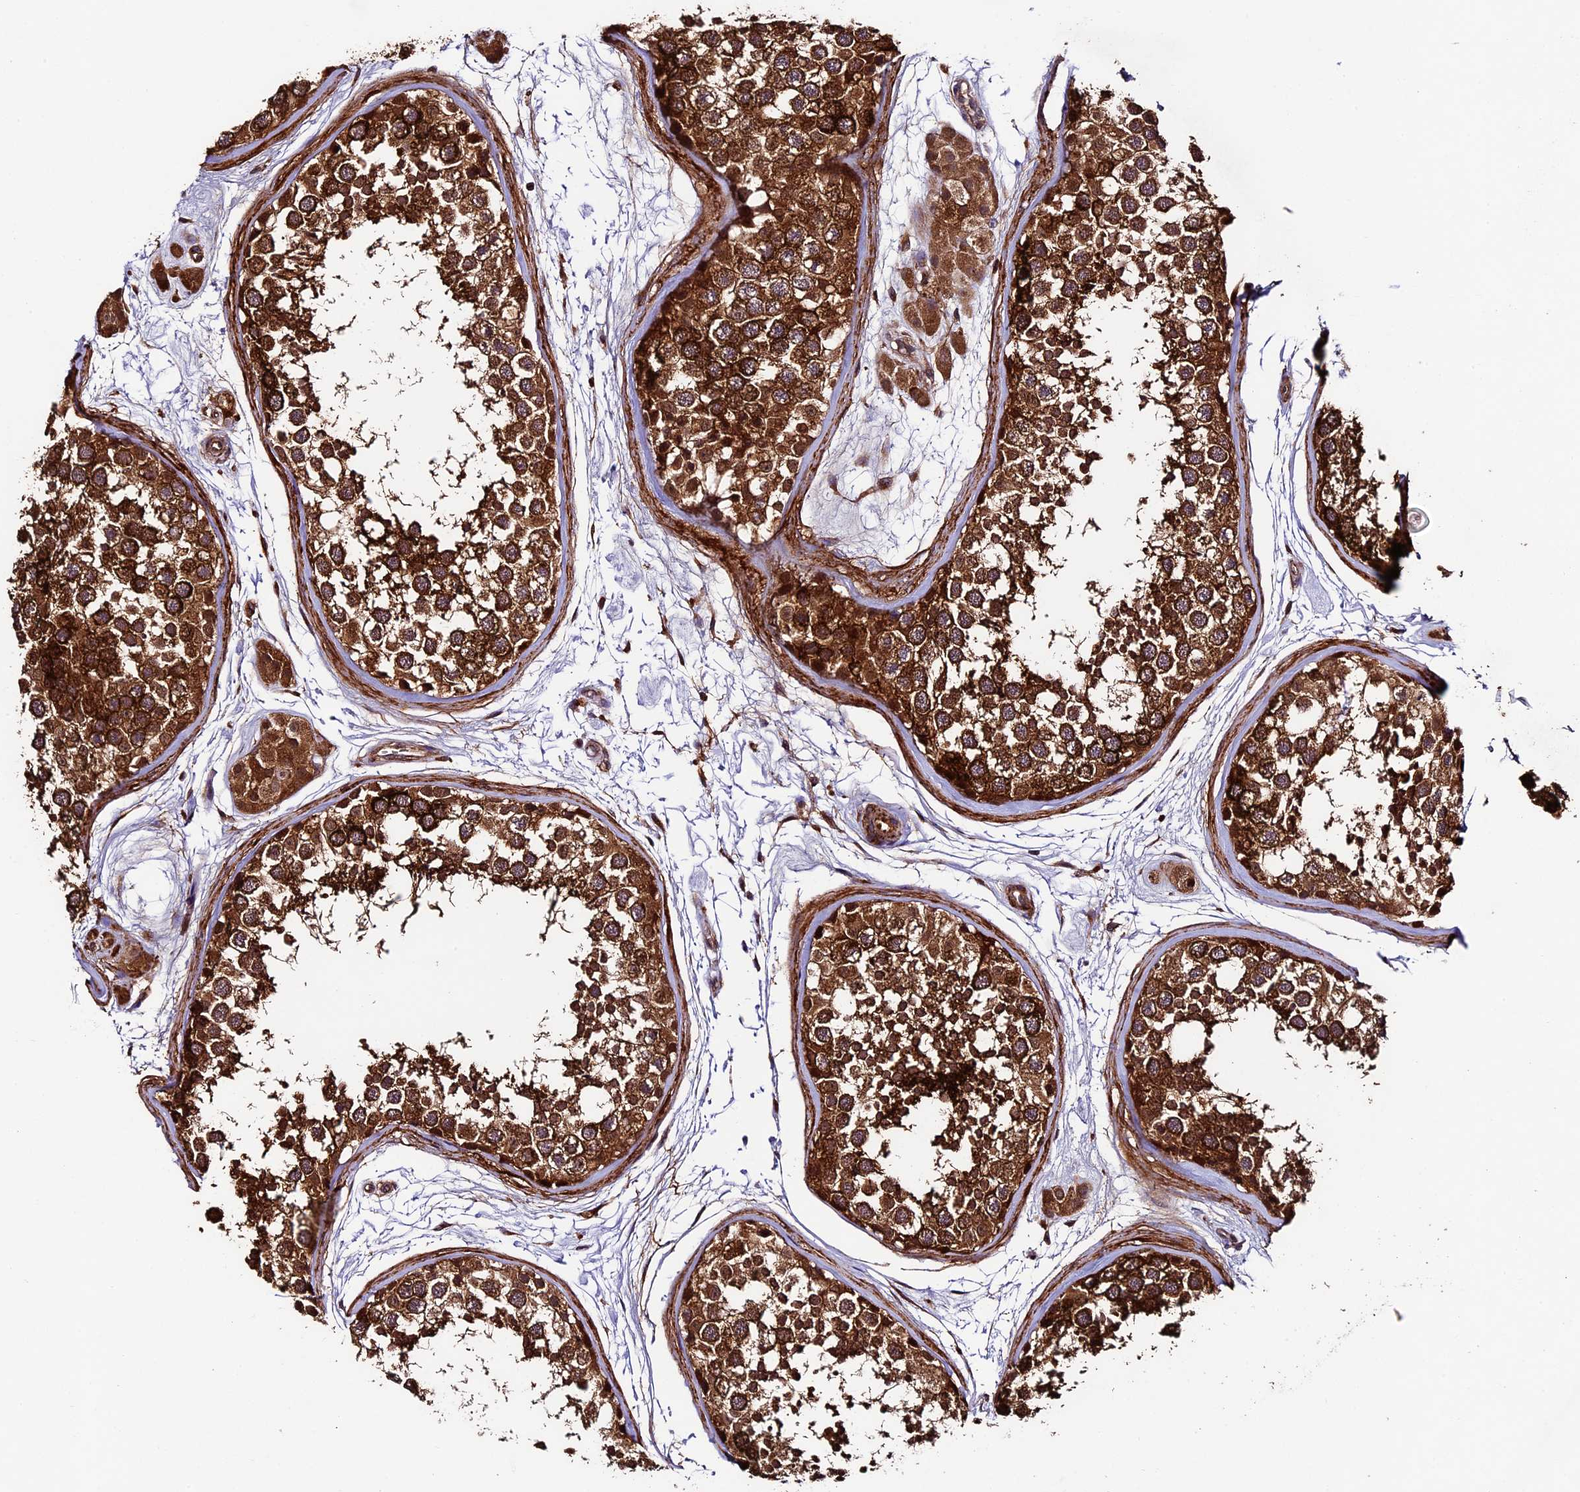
{"staining": {"intensity": "strong", "quantity": ">75%", "location": "cytoplasmic/membranous"}, "tissue": "testis", "cell_type": "Cells in seminiferous ducts", "image_type": "normal", "snomed": [{"axis": "morphology", "description": "Normal tissue, NOS"}, {"axis": "topography", "description": "Testis"}], "caption": "The photomicrograph shows staining of normal testis, revealing strong cytoplasmic/membranous protein positivity (brown color) within cells in seminiferous ducts. Ihc stains the protein of interest in brown and the nuclei are stained blue.", "gene": "LSM7", "patient": {"sex": "male", "age": 56}}